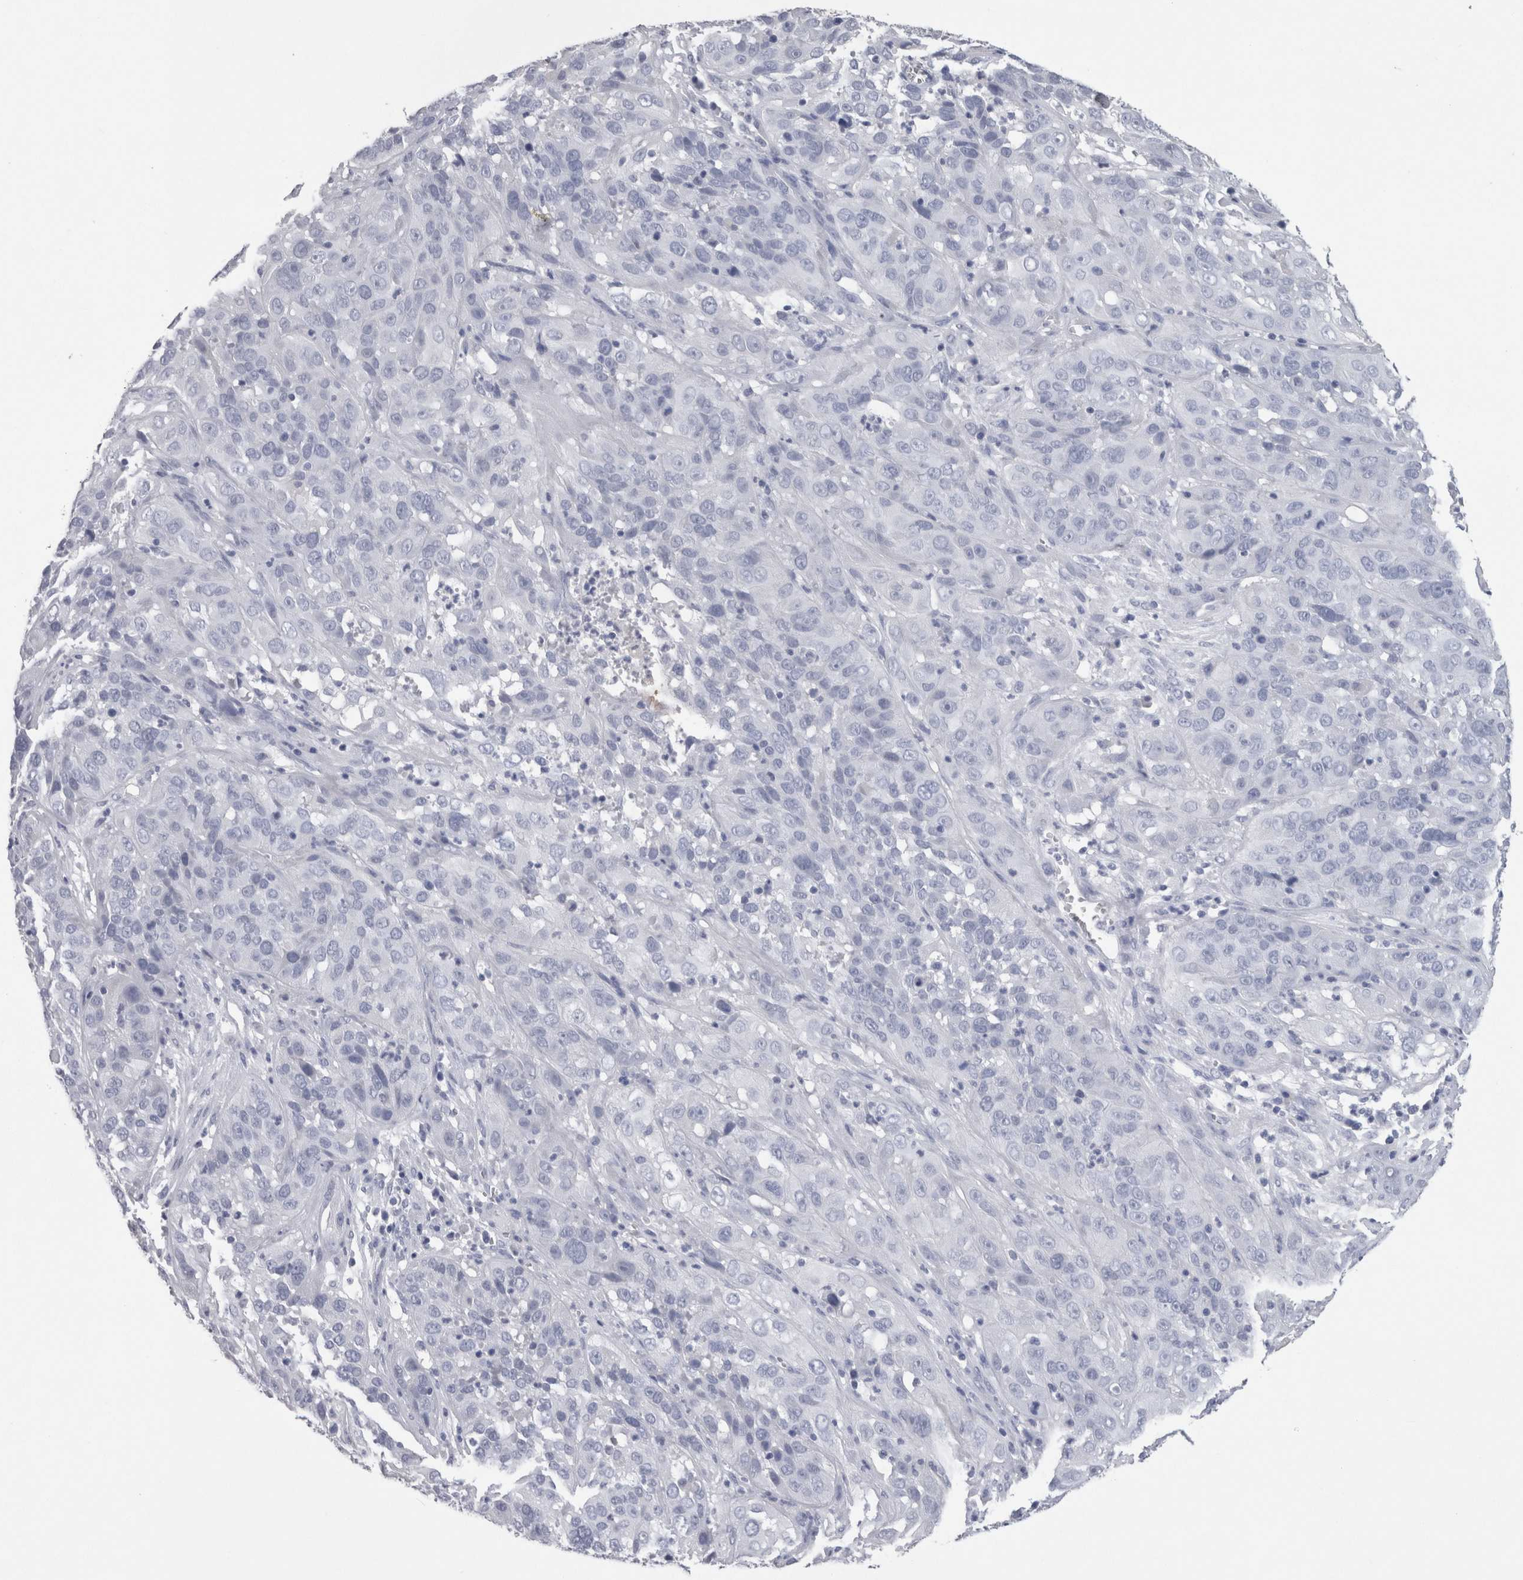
{"staining": {"intensity": "negative", "quantity": "none", "location": "none"}, "tissue": "cervical cancer", "cell_type": "Tumor cells", "image_type": "cancer", "snomed": [{"axis": "morphology", "description": "Squamous cell carcinoma, NOS"}, {"axis": "topography", "description": "Cervix"}], "caption": "IHC of cervical squamous cell carcinoma exhibits no staining in tumor cells.", "gene": "CA8", "patient": {"sex": "female", "age": 32}}